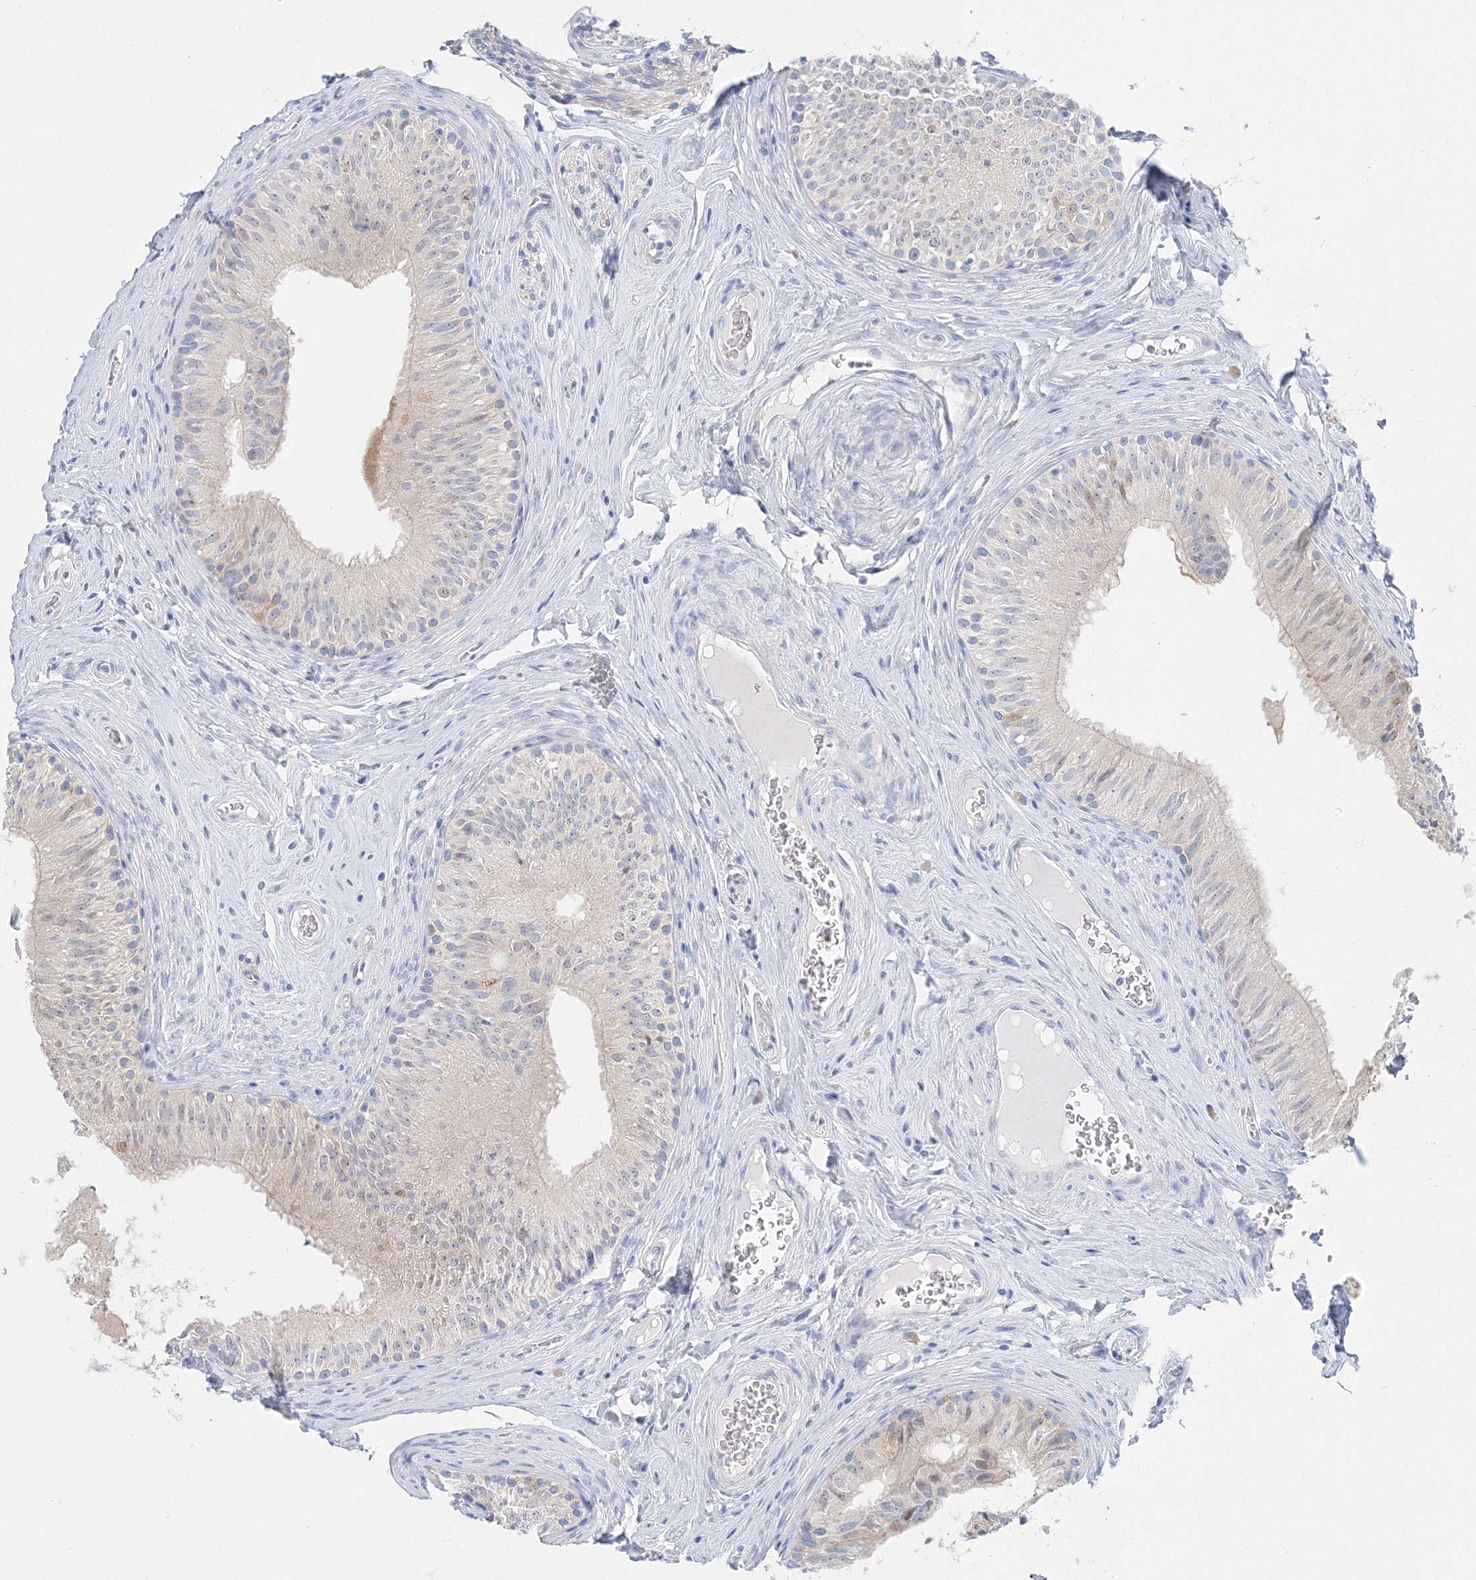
{"staining": {"intensity": "negative", "quantity": "none", "location": "none"}, "tissue": "epididymis", "cell_type": "Glandular cells", "image_type": "normal", "snomed": [{"axis": "morphology", "description": "Normal tissue, NOS"}, {"axis": "topography", "description": "Epididymis"}], "caption": "Photomicrograph shows no significant protein staining in glandular cells of benign epididymis. (Immunohistochemistry, brightfield microscopy, high magnification).", "gene": "HMGCS1", "patient": {"sex": "male", "age": 46}}